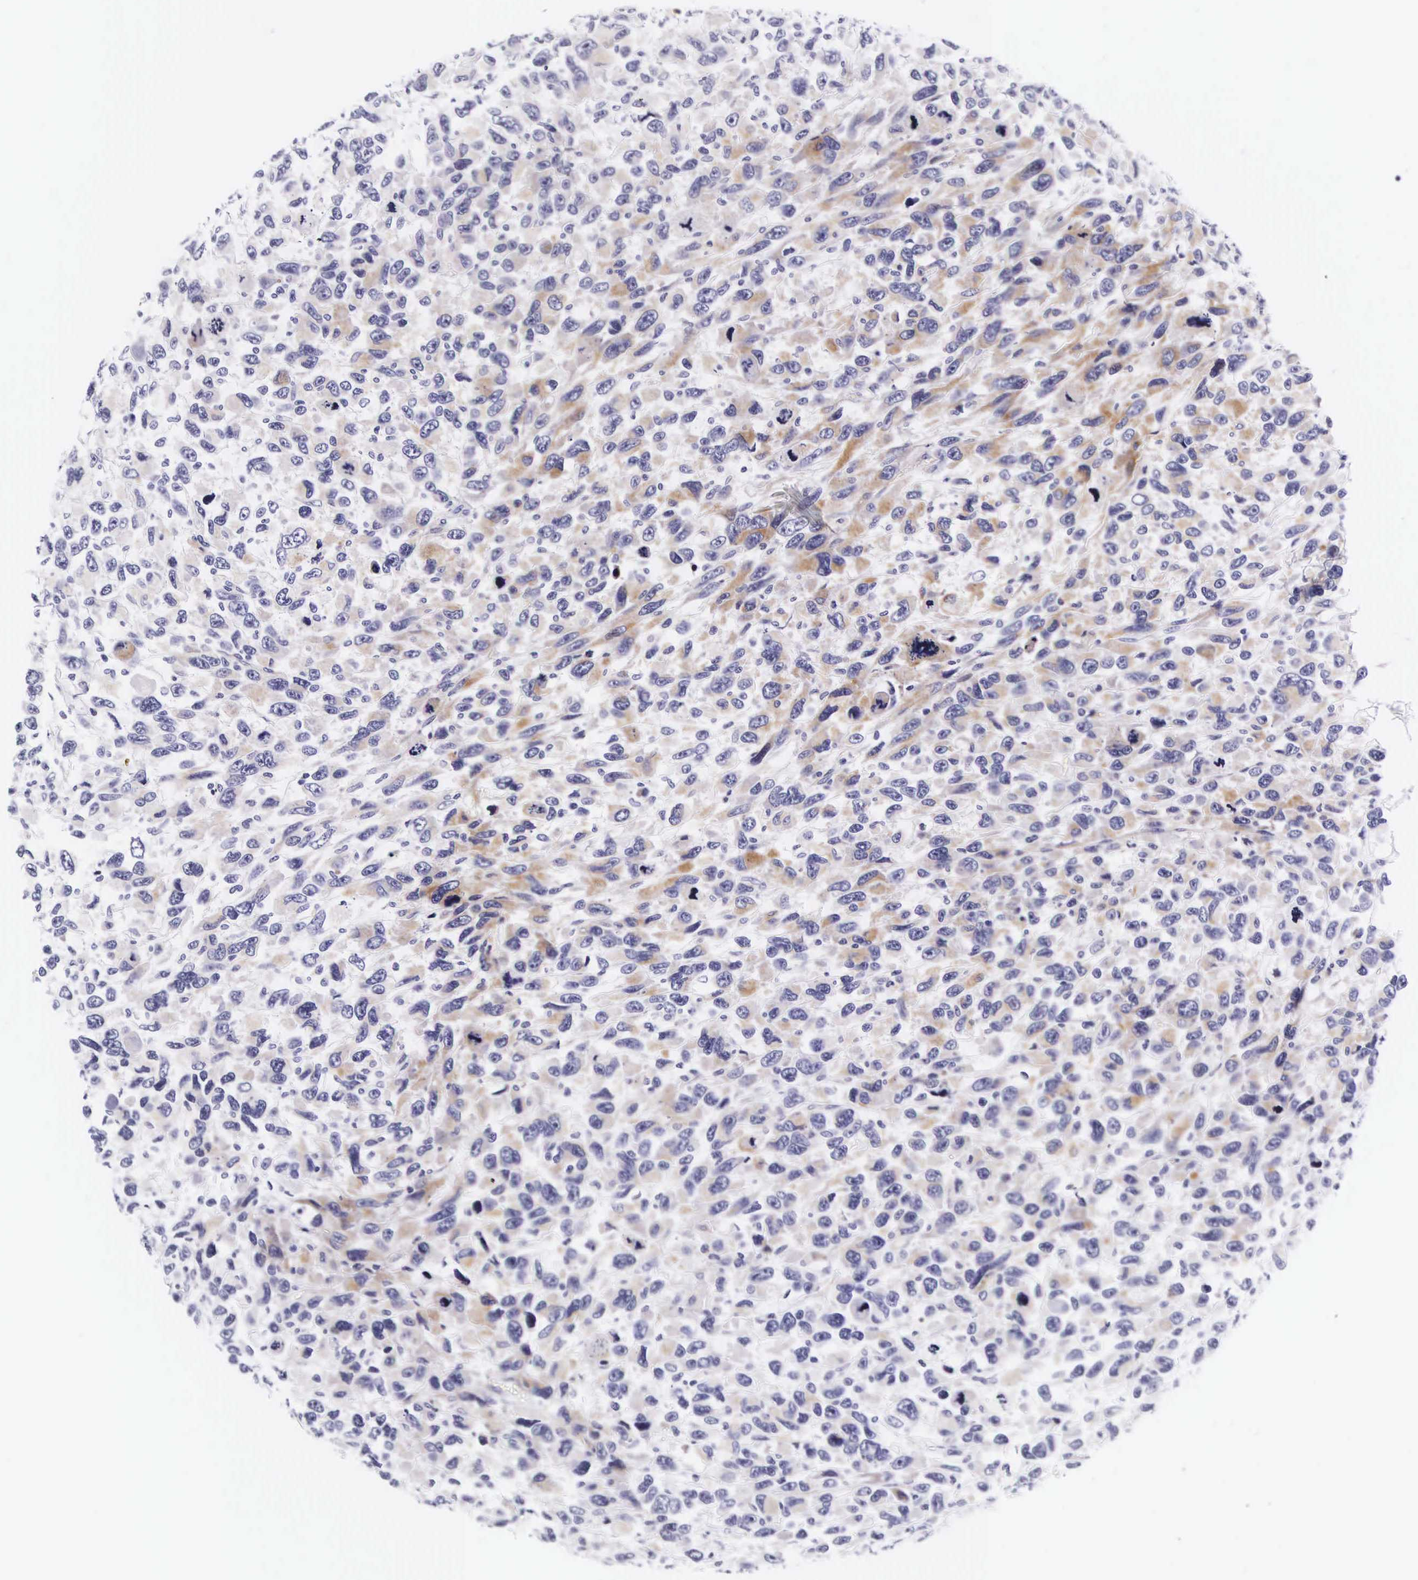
{"staining": {"intensity": "negative", "quantity": "none", "location": "none"}, "tissue": "renal cancer", "cell_type": "Tumor cells", "image_type": "cancer", "snomed": [{"axis": "morphology", "description": "Adenocarcinoma, NOS"}, {"axis": "topography", "description": "Kidney"}], "caption": "Protein analysis of renal adenocarcinoma displays no significant positivity in tumor cells.", "gene": "UPRT", "patient": {"sex": "male", "age": 79}}